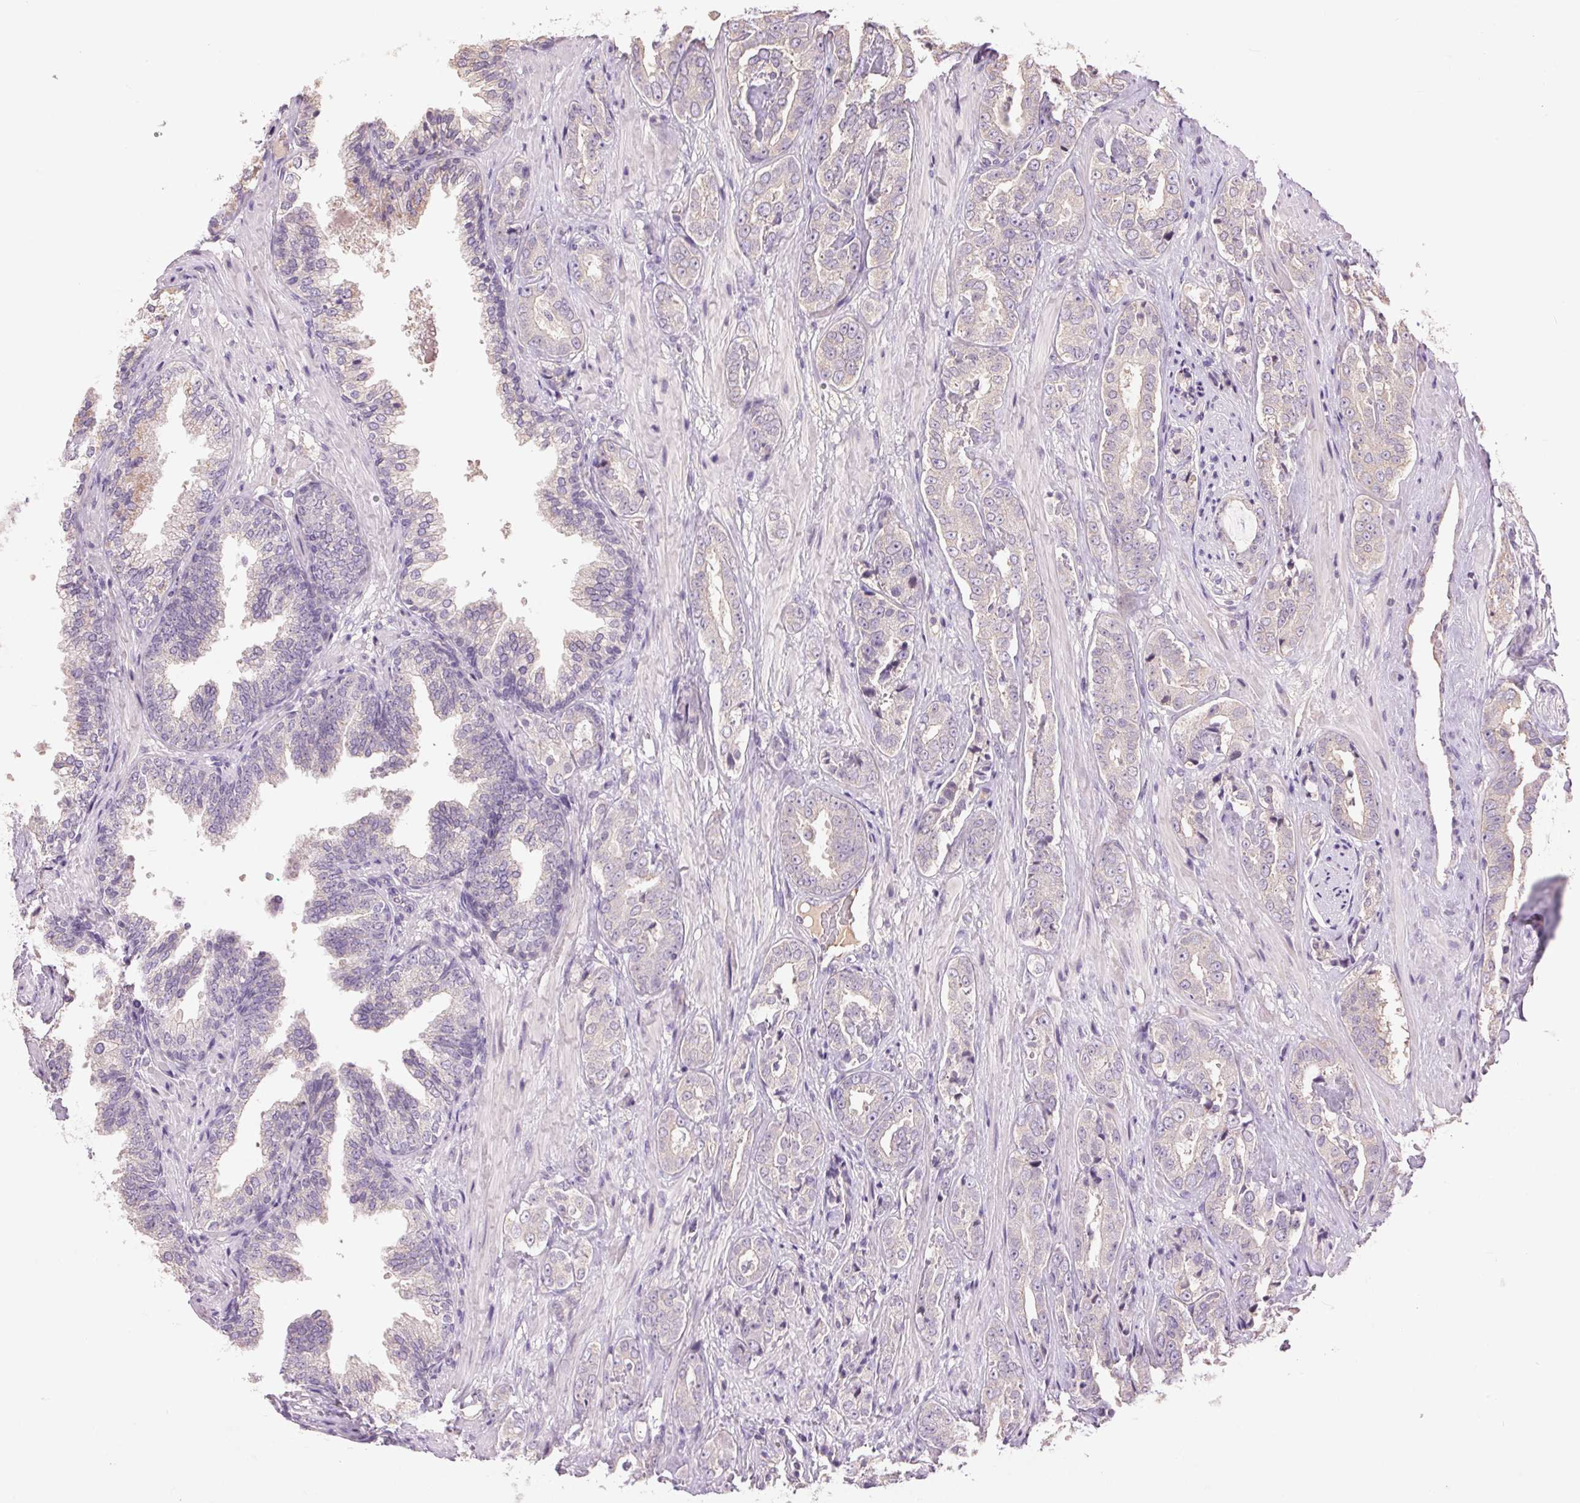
{"staining": {"intensity": "negative", "quantity": "none", "location": "none"}, "tissue": "prostate cancer", "cell_type": "Tumor cells", "image_type": "cancer", "snomed": [{"axis": "morphology", "description": "Adenocarcinoma, High grade"}, {"axis": "topography", "description": "Prostate"}], "caption": "Histopathology image shows no significant protein staining in tumor cells of prostate cancer. (DAB immunohistochemistry, high magnification).", "gene": "FXYD4", "patient": {"sex": "male", "age": 71}}